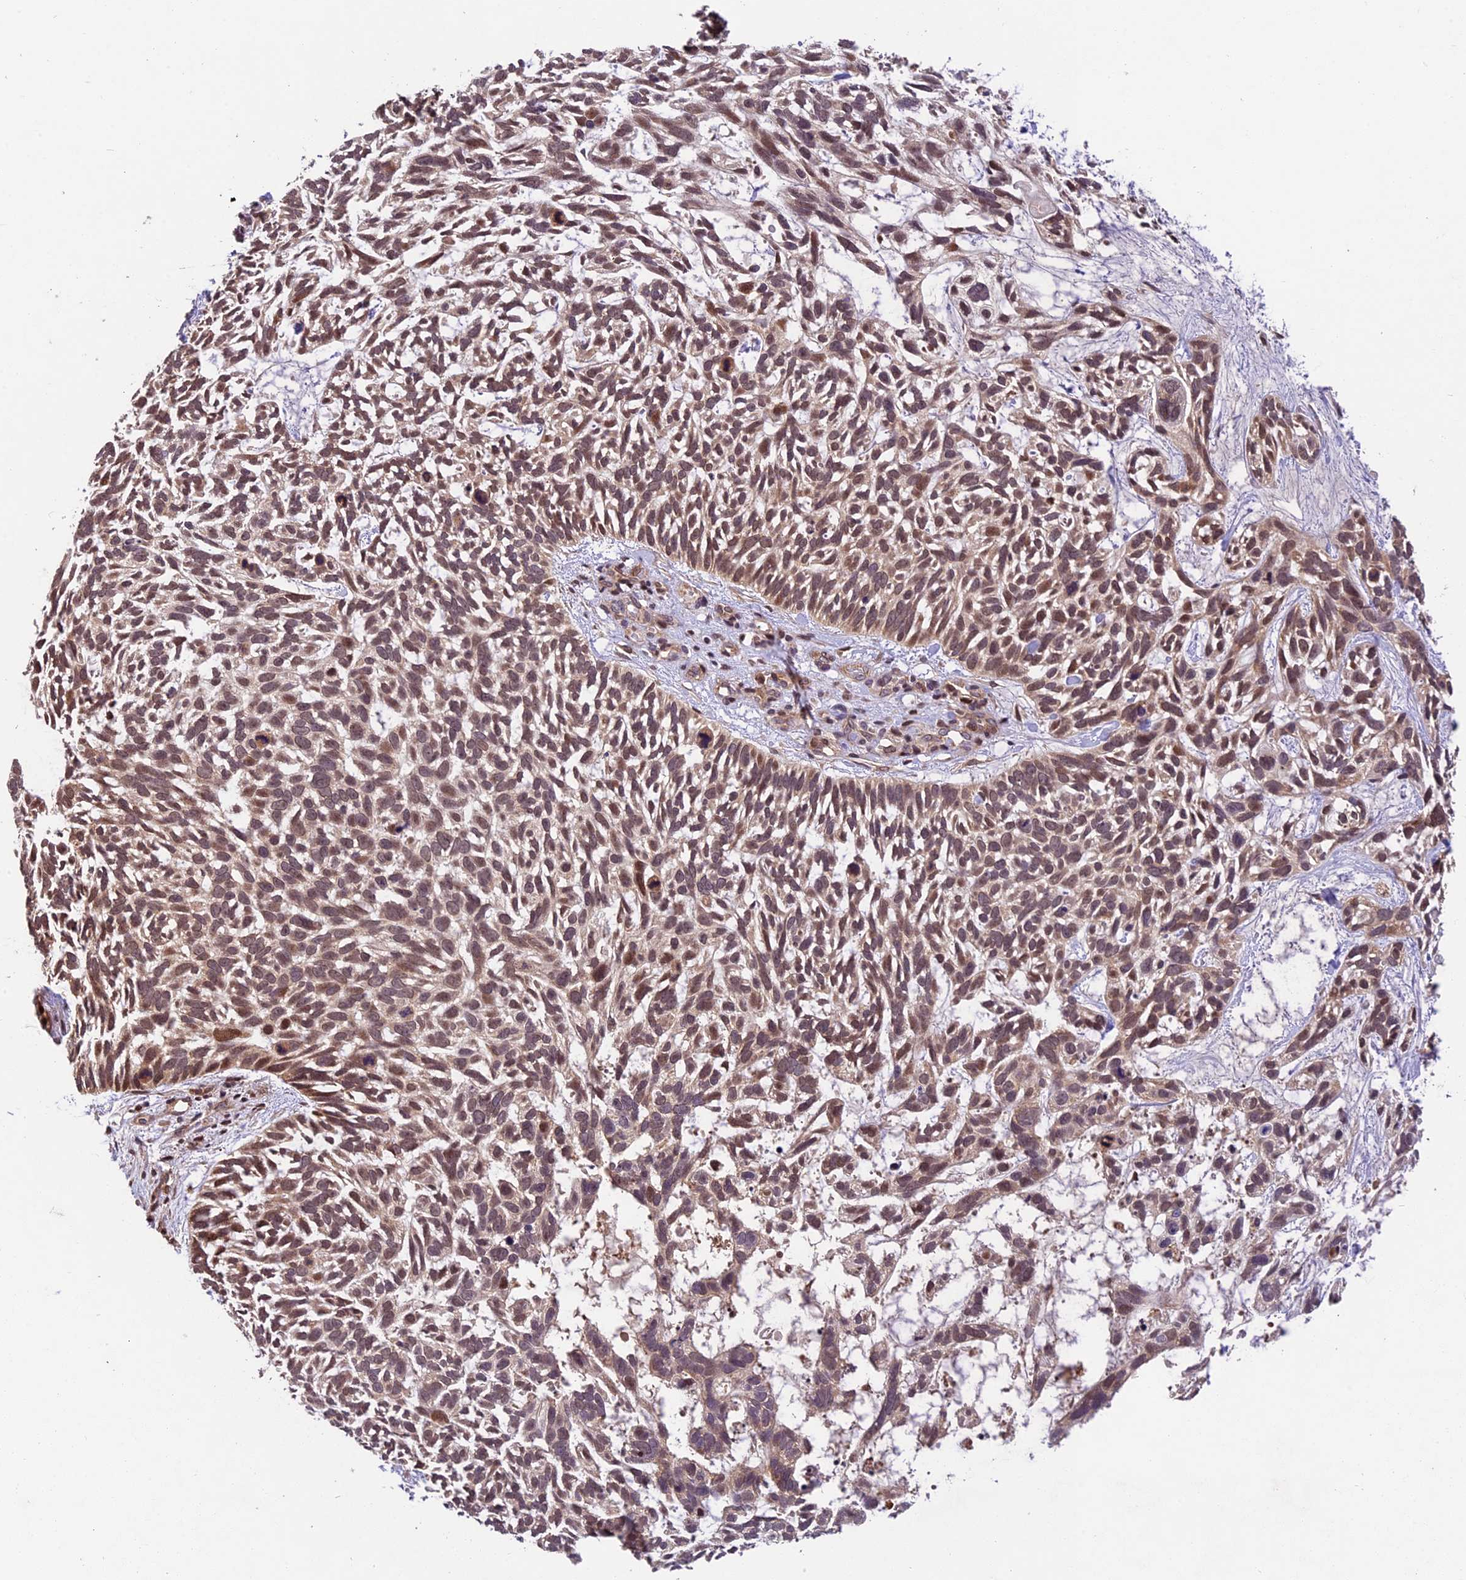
{"staining": {"intensity": "moderate", "quantity": ">75%", "location": "nuclear"}, "tissue": "skin cancer", "cell_type": "Tumor cells", "image_type": "cancer", "snomed": [{"axis": "morphology", "description": "Basal cell carcinoma"}, {"axis": "topography", "description": "Skin"}], "caption": "A photomicrograph of human basal cell carcinoma (skin) stained for a protein demonstrates moderate nuclear brown staining in tumor cells. Using DAB (3,3'-diaminobenzidine) (brown) and hematoxylin (blue) stains, captured at high magnification using brightfield microscopy.", "gene": "CCSER1", "patient": {"sex": "male", "age": 88}}